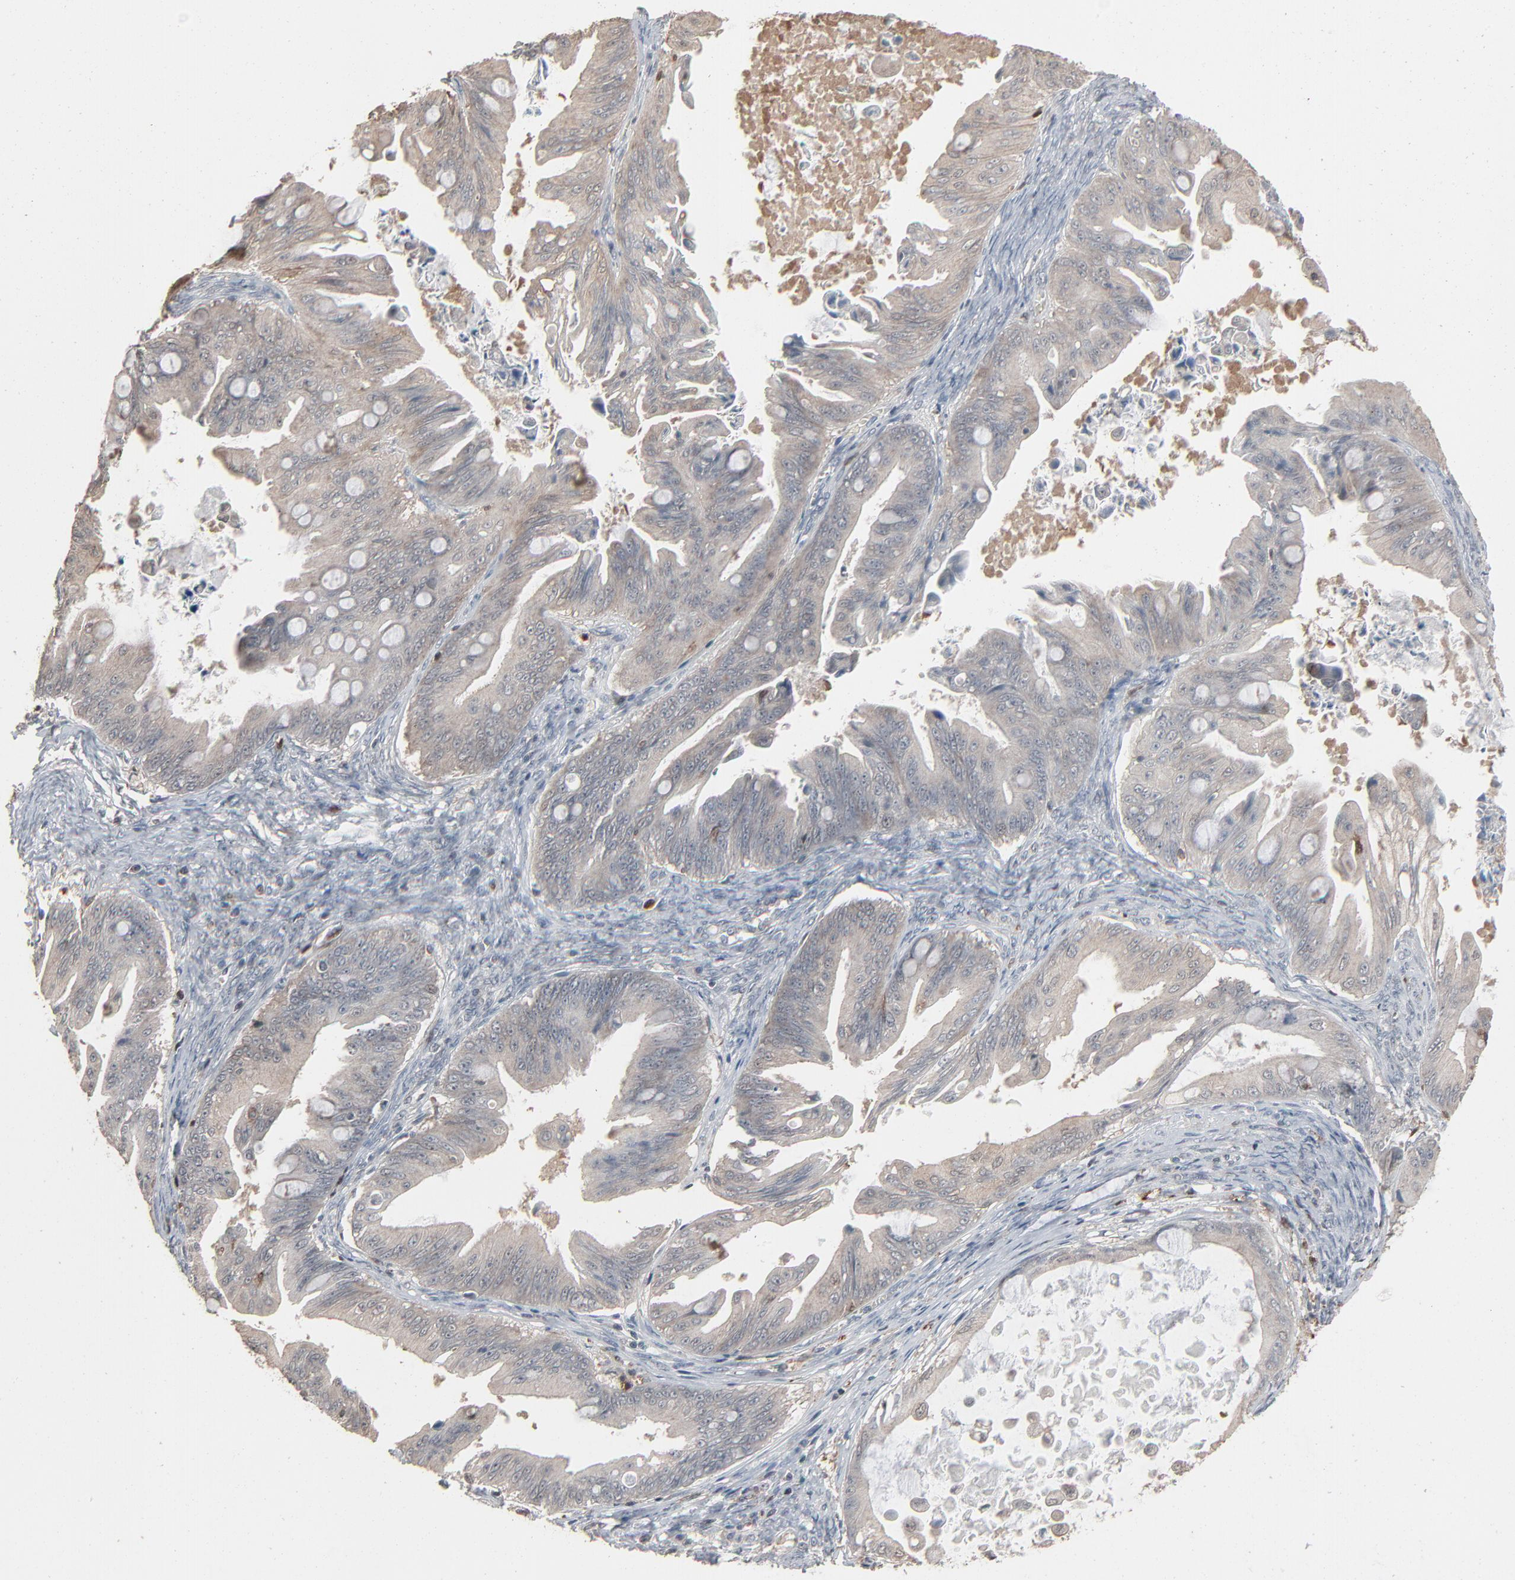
{"staining": {"intensity": "weak", "quantity": ">75%", "location": "cytoplasmic/membranous"}, "tissue": "ovarian cancer", "cell_type": "Tumor cells", "image_type": "cancer", "snomed": [{"axis": "morphology", "description": "Cystadenocarcinoma, mucinous, NOS"}, {"axis": "topography", "description": "Ovary"}], "caption": "Brown immunohistochemical staining in human ovarian cancer (mucinous cystadenocarcinoma) reveals weak cytoplasmic/membranous expression in approximately >75% of tumor cells.", "gene": "DOCK8", "patient": {"sex": "female", "age": 37}}